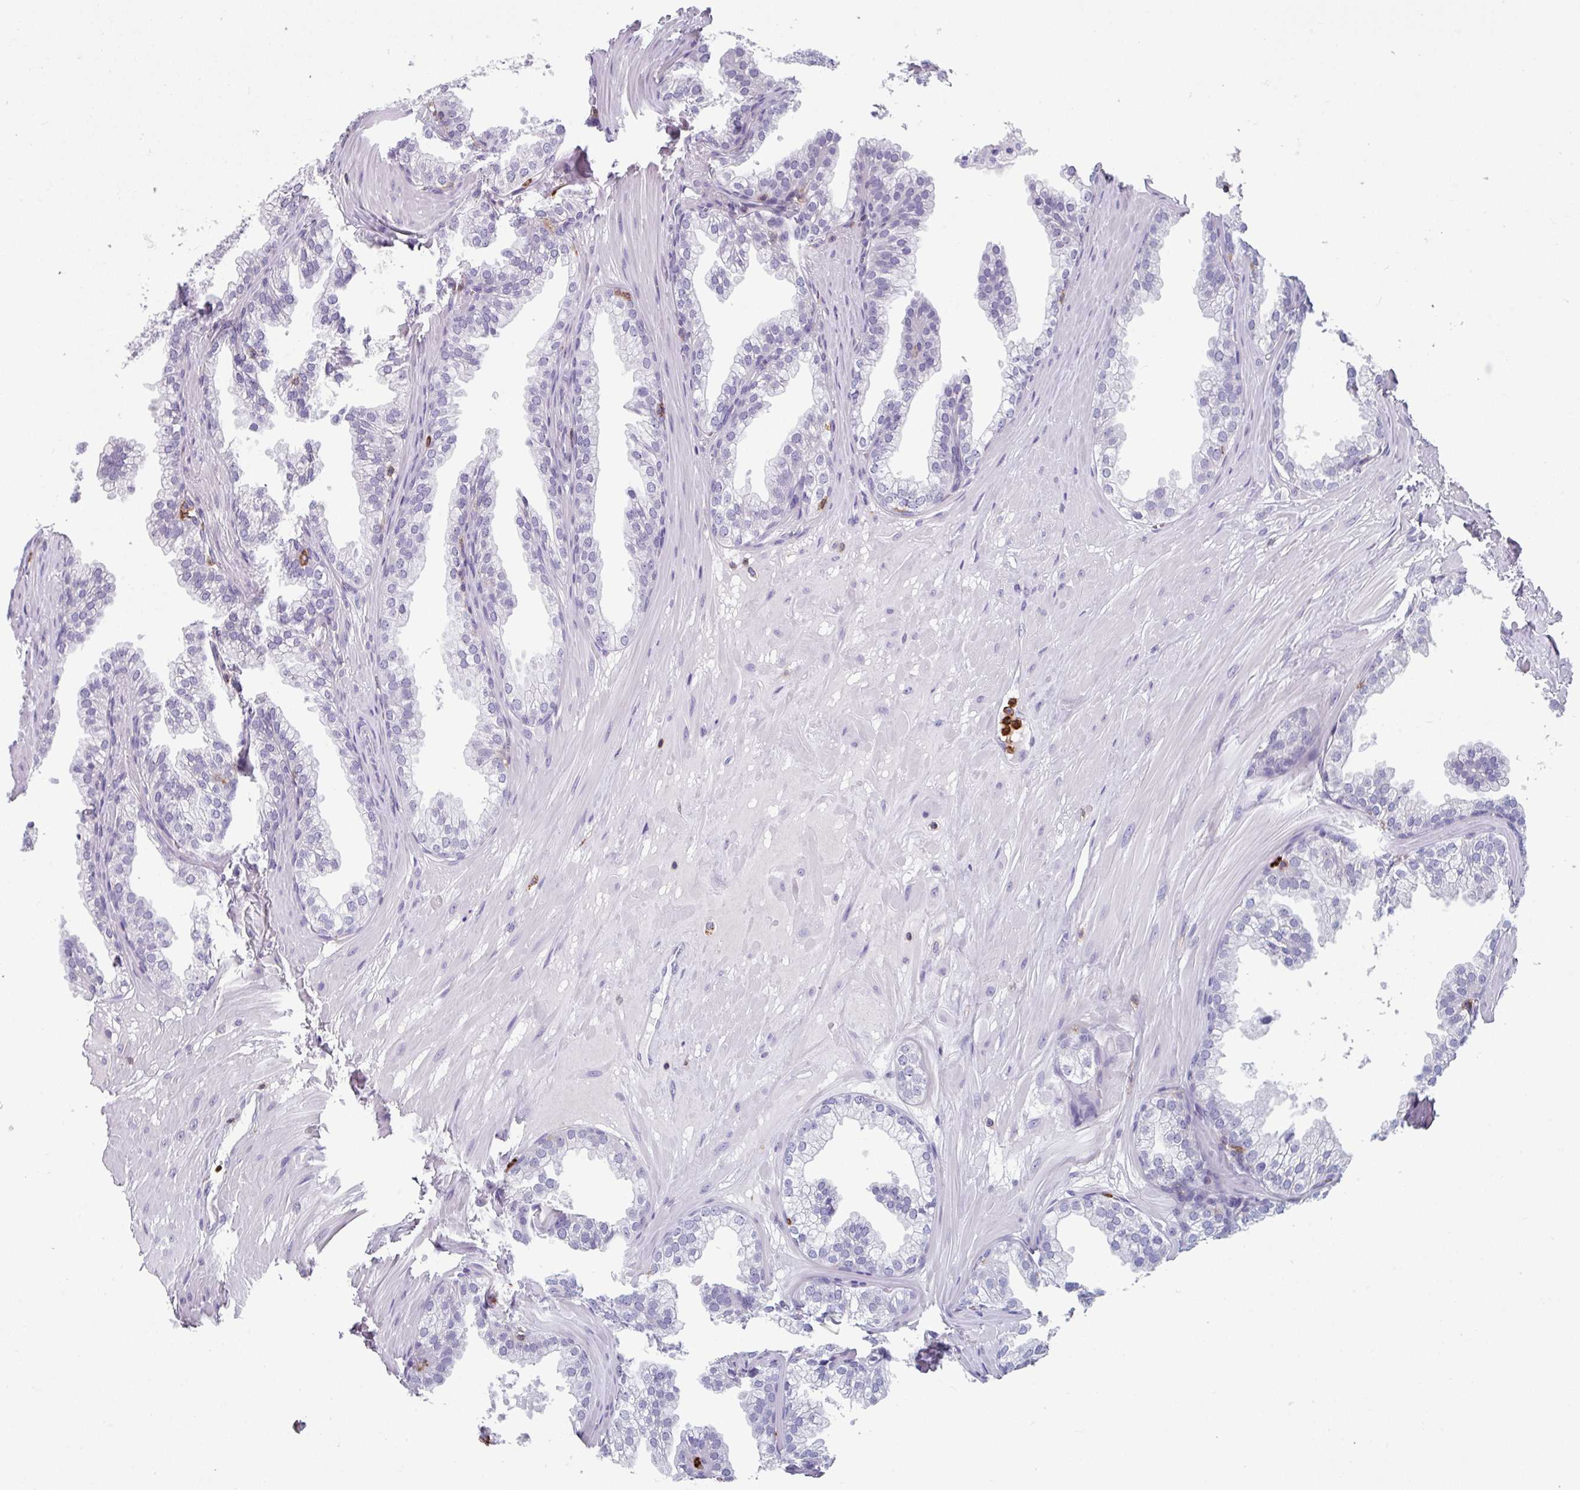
{"staining": {"intensity": "negative", "quantity": "none", "location": "none"}, "tissue": "prostate", "cell_type": "Glandular cells", "image_type": "normal", "snomed": [{"axis": "morphology", "description": "Normal tissue, NOS"}, {"axis": "topography", "description": "Prostate"}, {"axis": "topography", "description": "Peripheral nerve tissue"}], "caption": "Protein analysis of normal prostate shows no significant expression in glandular cells. (Brightfield microscopy of DAB (3,3'-diaminobenzidine) immunohistochemistry (IHC) at high magnification).", "gene": "EXOSC5", "patient": {"sex": "male", "age": 55}}